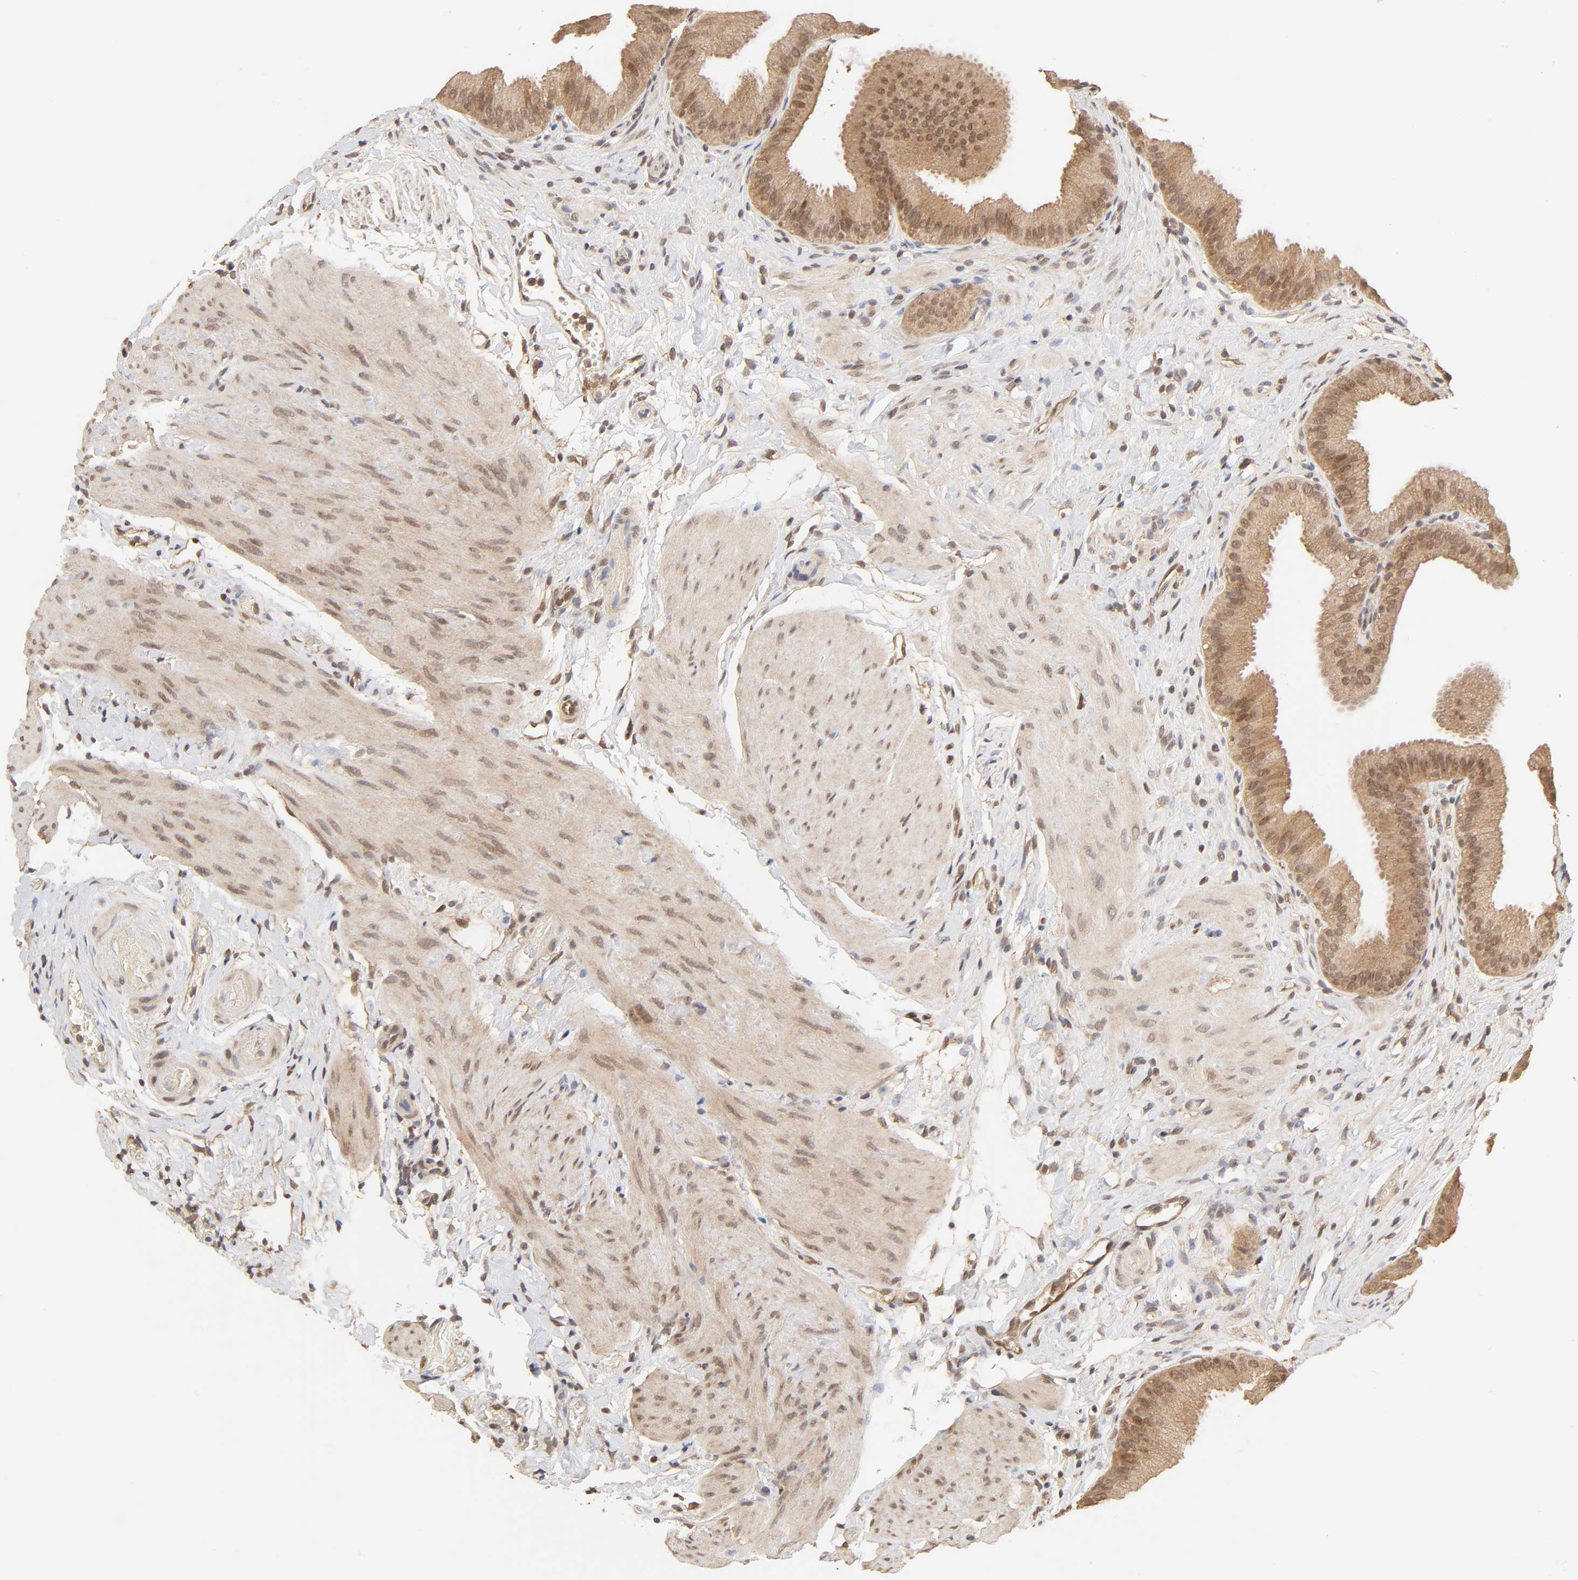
{"staining": {"intensity": "moderate", "quantity": ">75%", "location": "cytoplasmic/membranous,nuclear"}, "tissue": "gallbladder", "cell_type": "Glandular cells", "image_type": "normal", "snomed": [{"axis": "morphology", "description": "Normal tissue, NOS"}, {"axis": "topography", "description": "Gallbladder"}], "caption": "An image showing moderate cytoplasmic/membranous,nuclear staining in approximately >75% of glandular cells in benign gallbladder, as visualized by brown immunohistochemical staining.", "gene": "MAPK1", "patient": {"sex": "female", "age": 63}}